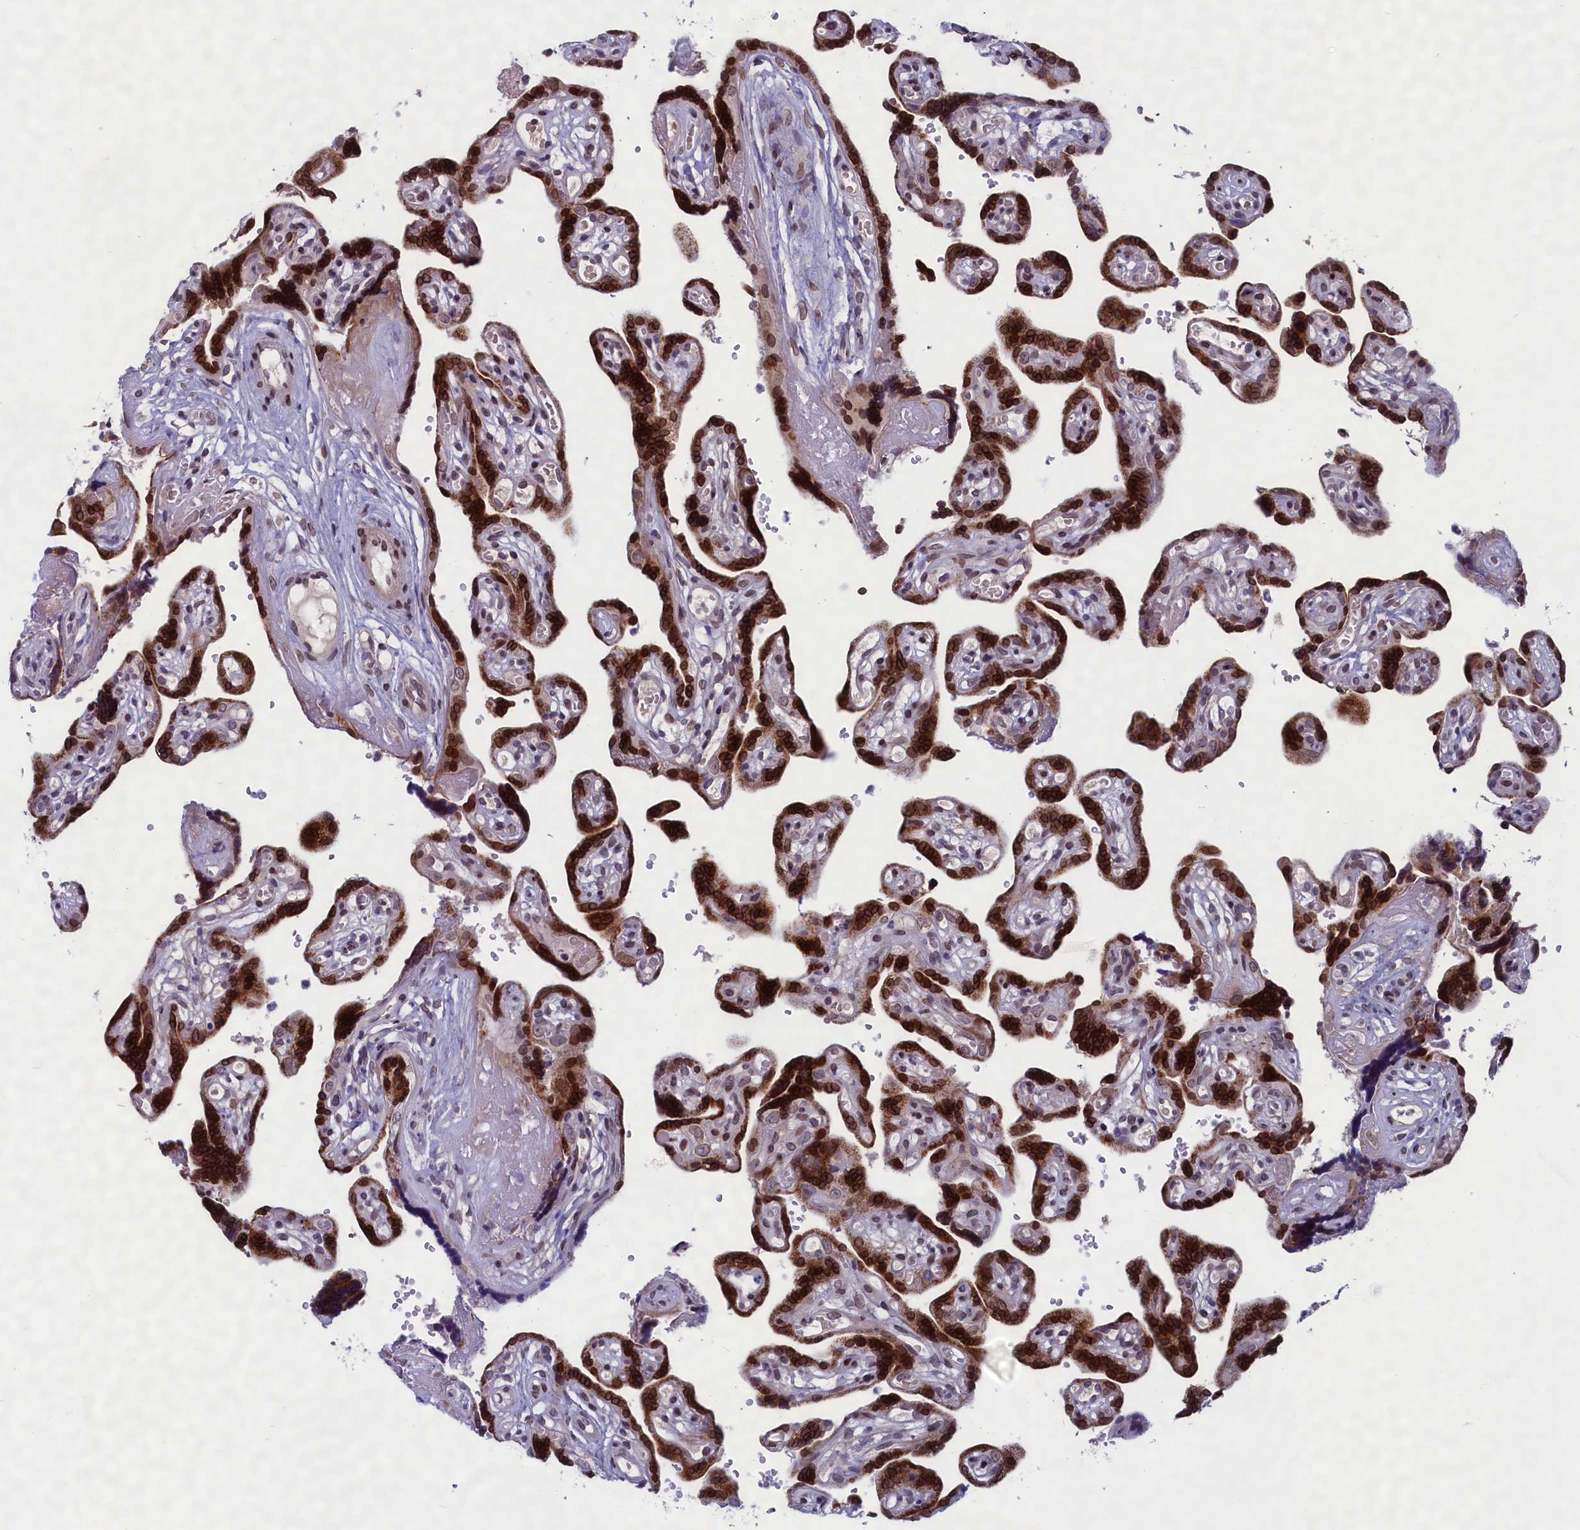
{"staining": {"intensity": "strong", "quantity": ">75%", "location": "nuclear"}, "tissue": "placenta", "cell_type": "Trophoblastic cells", "image_type": "normal", "snomed": [{"axis": "morphology", "description": "Normal tissue, NOS"}, {"axis": "topography", "description": "Placenta"}], "caption": "The immunohistochemical stain highlights strong nuclear positivity in trophoblastic cells of unremarkable placenta.", "gene": "GPSM1", "patient": {"sex": "female", "age": 30}}